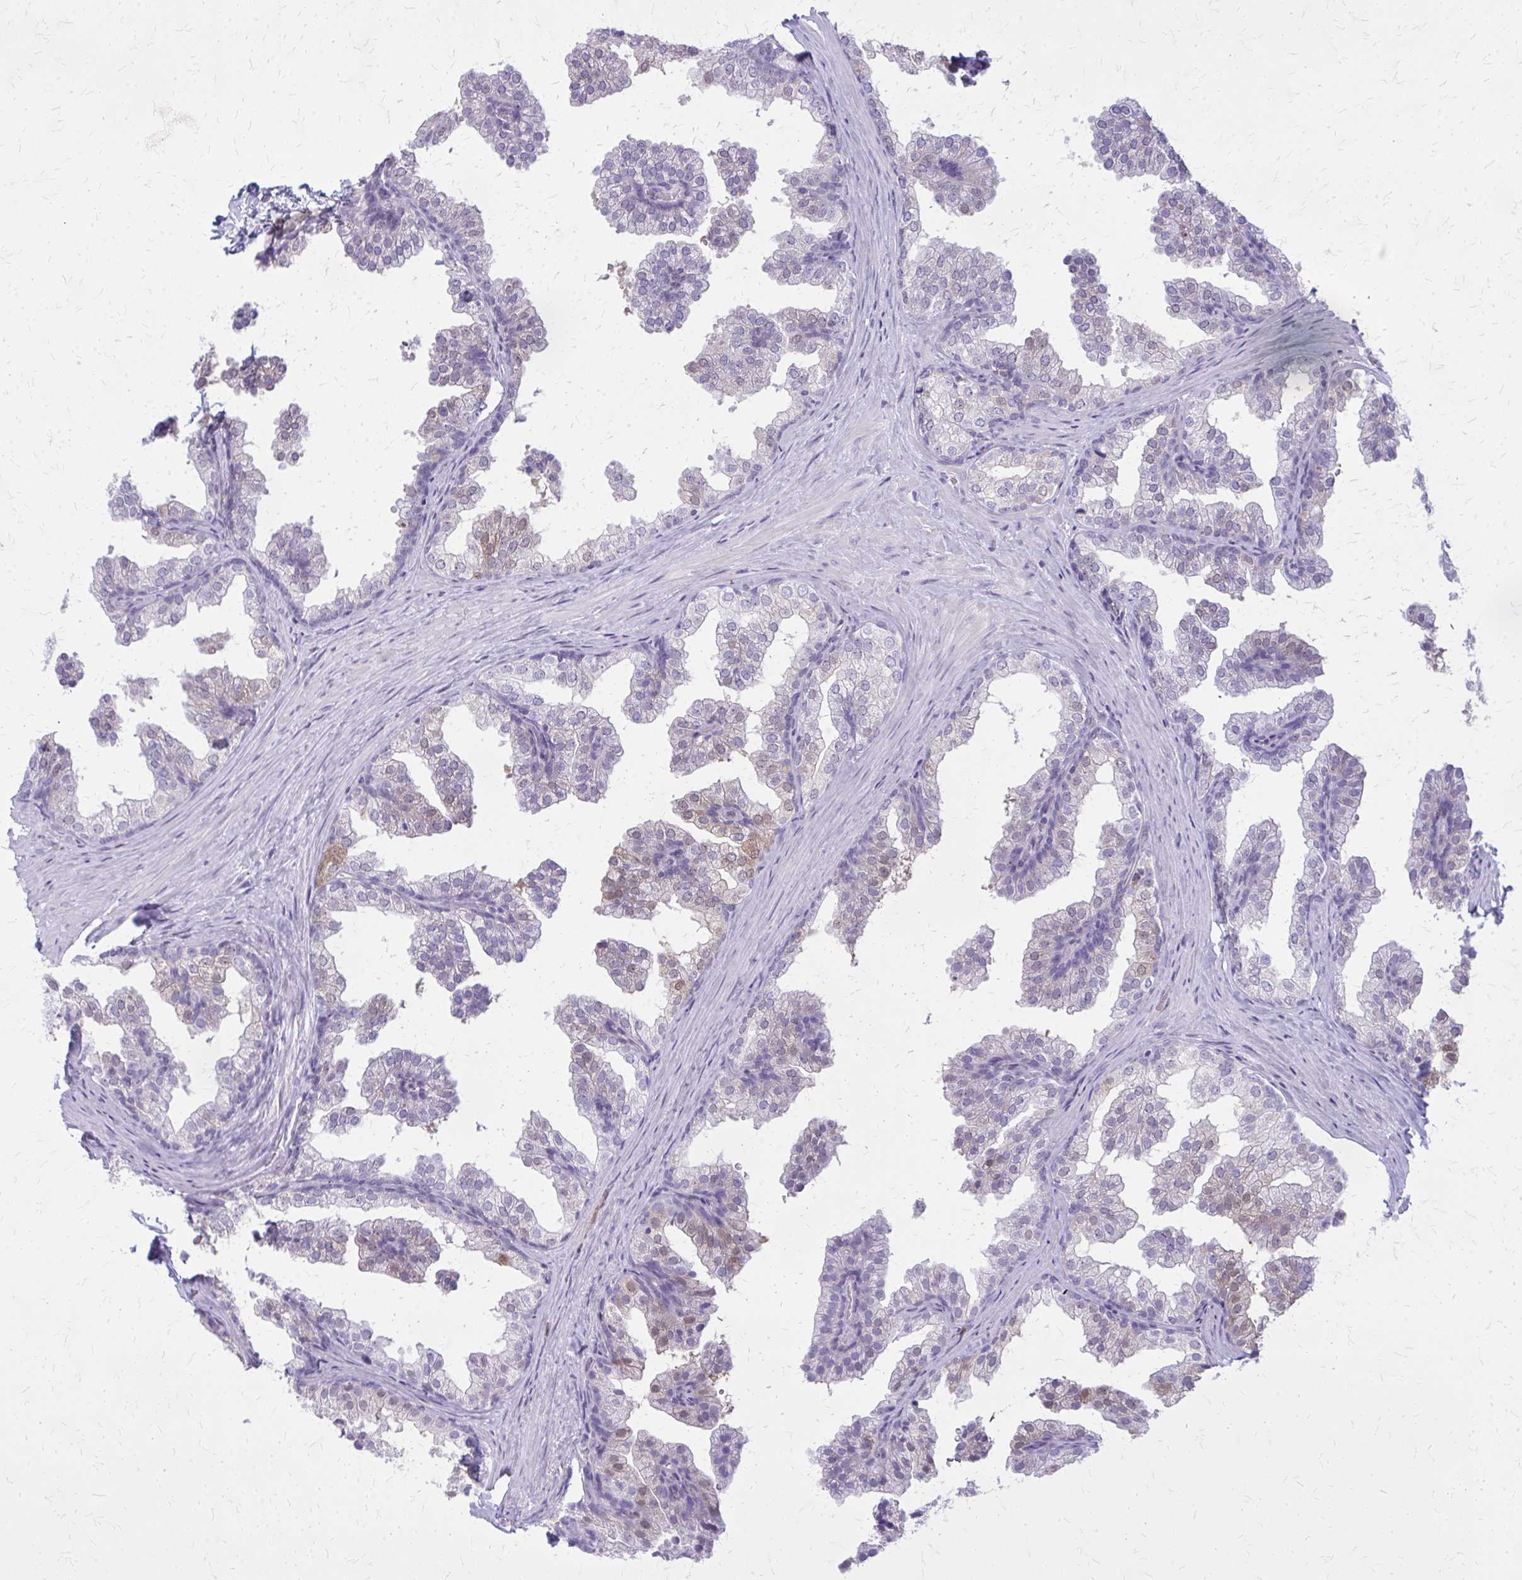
{"staining": {"intensity": "weak", "quantity": "<25%", "location": "cytoplasmic/membranous"}, "tissue": "prostate", "cell_type": "Glandular cells", "image_type": "normal", "snomed": [{"axis": "morphology", "description": "Normal tissue, NOS"}, {"axis": "topography", "description": "Prostate"}], "caption": "Immunohistochemistry photomicrograph of unremarkable human prostate stained for a protein (brown), which shows no staining in glandular cells.", "gene": "GLRX", "patient": {"sex": "male", "age": 37}}